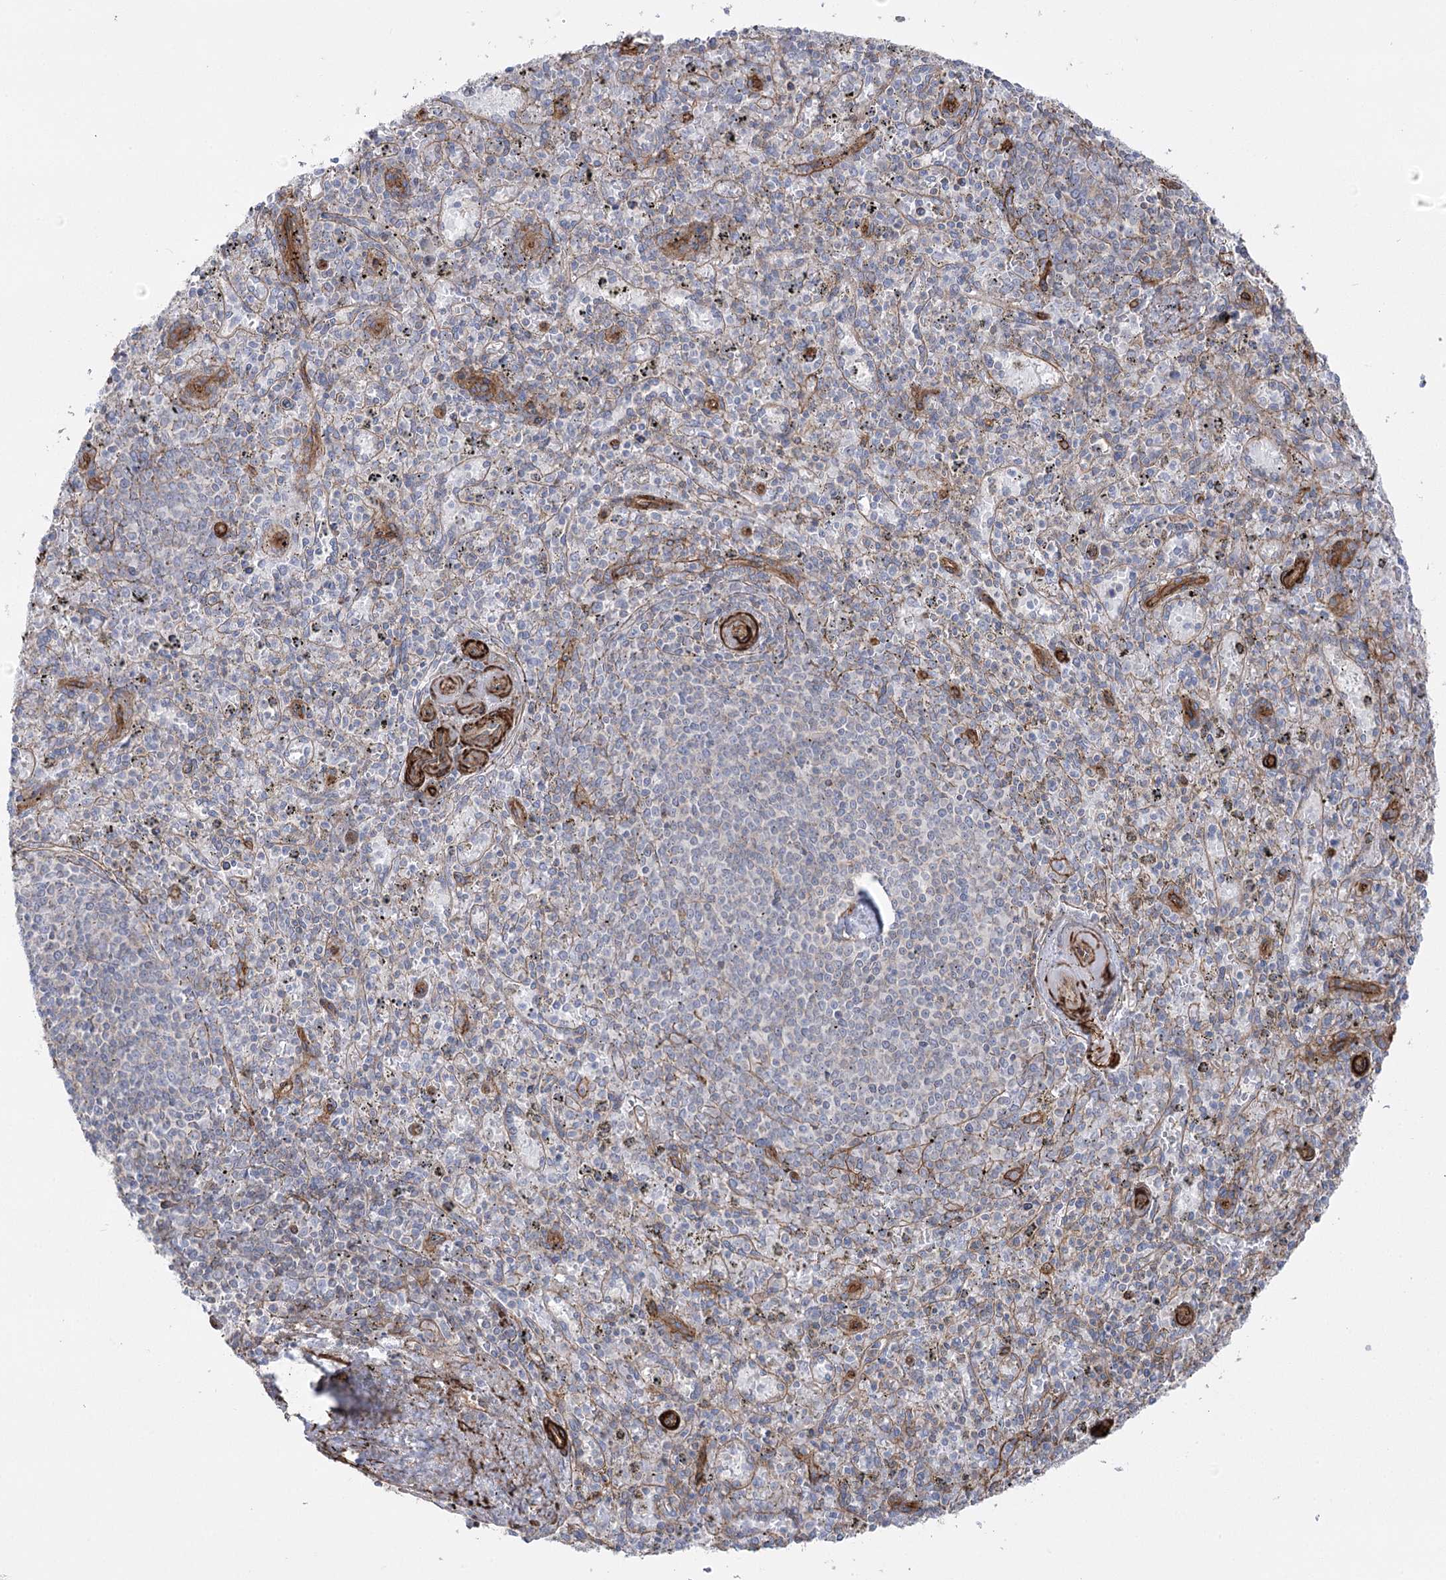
{"staining": {"intensity": "negative", "quantity": "none", "location": "none"}, "tissue": "spleen", "cell_type": "Cells in red pulp", "image_type": "normal", "snomed": [{"axis": "morphology", "description": "Normal tissue, NOS"}, {"axis": "topography", "description": "Spleen"}], "caption": "Human spleen stained for a protein using immunohistochemistry (IHC) displays no positivity in cells in red pulp.", "gene": "PLEKHA5", "patient": {"sex": "male", "age": 72}}